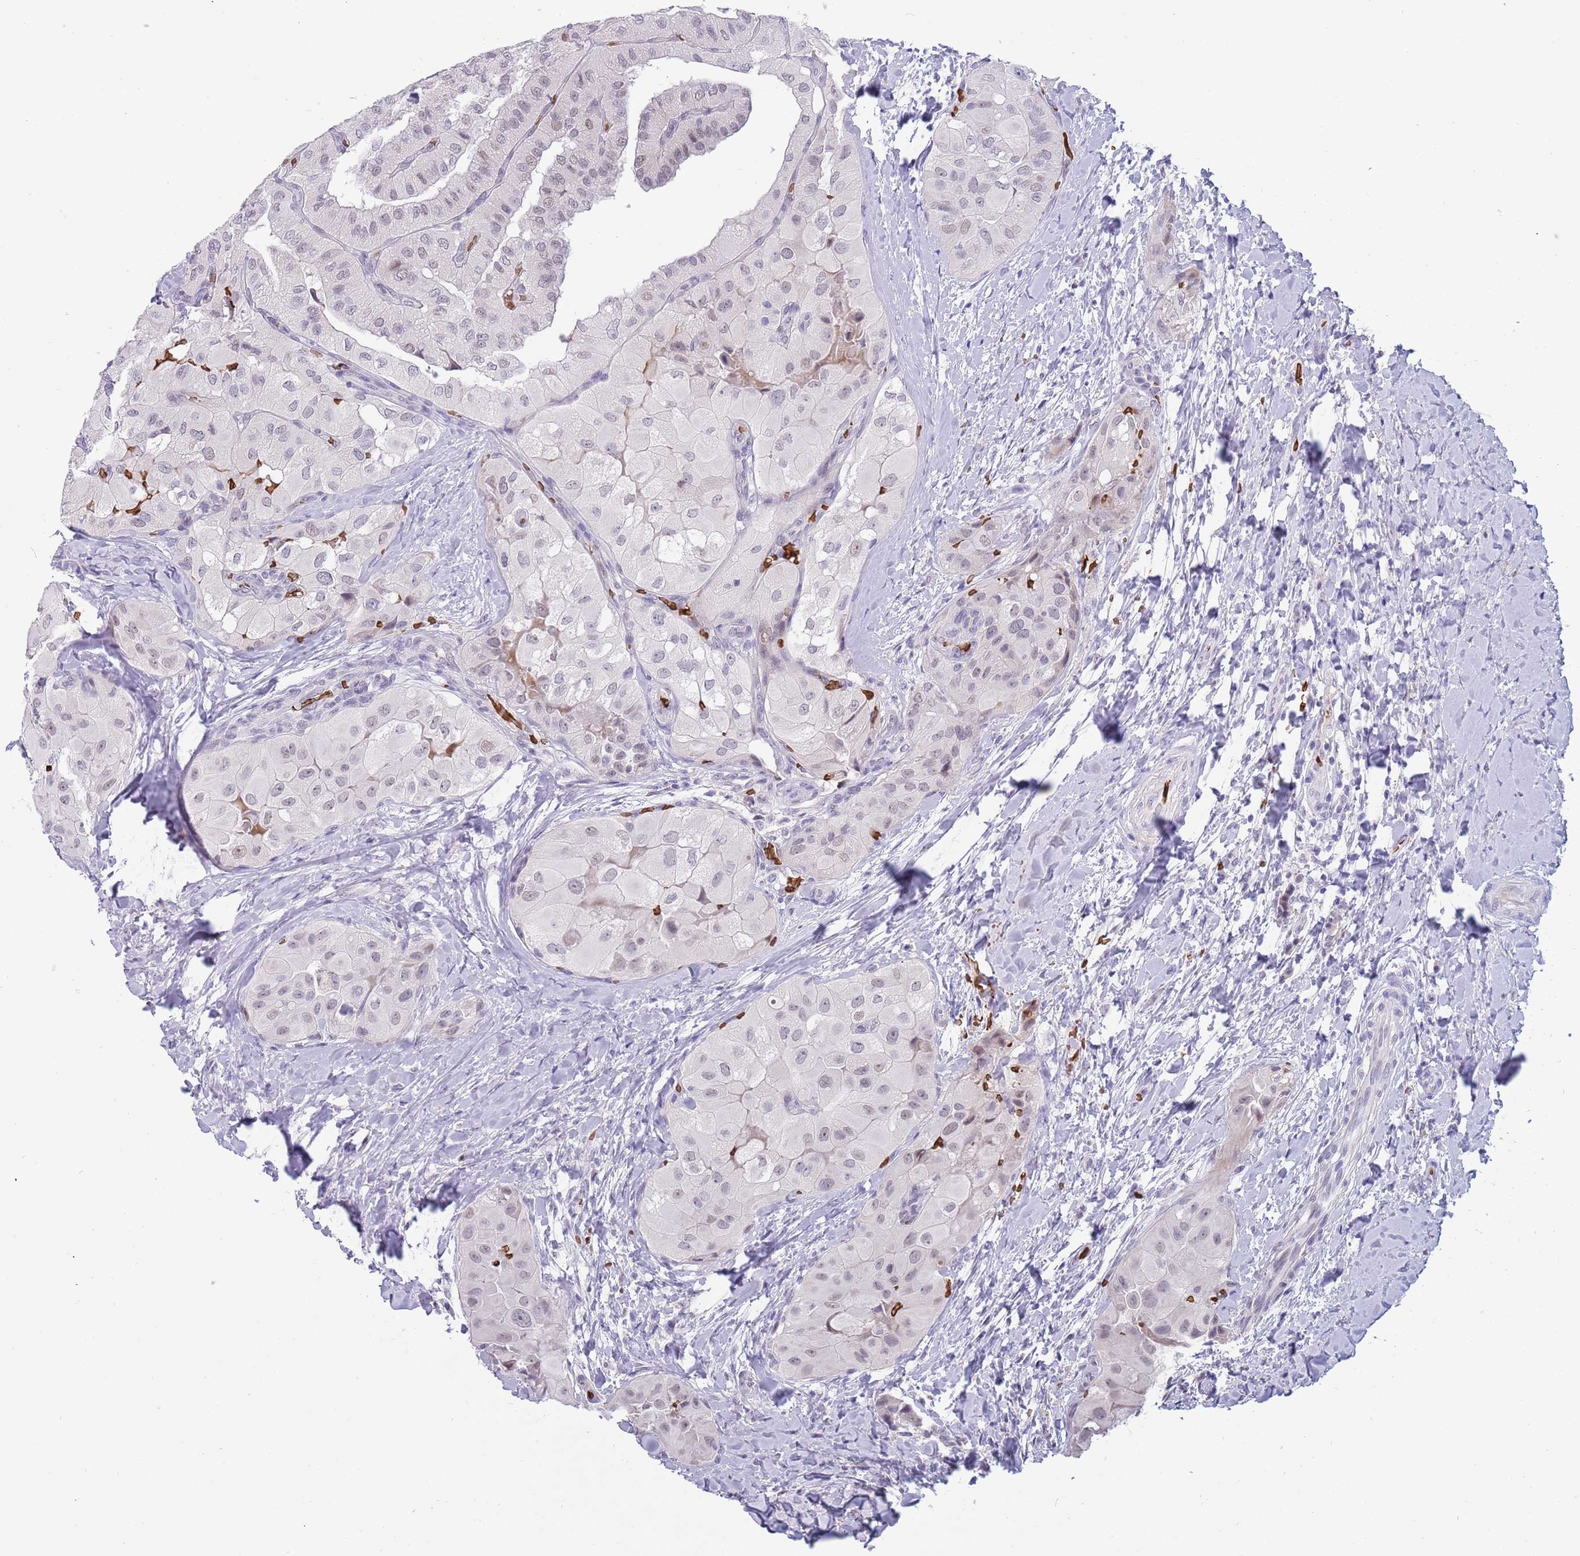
{"staining": {"intensity": "weak", "quantity": "25%-75%", "location": "nuclear"}, "tissue": "thyroid cancer", "cell_type": "Tumor cells", "image_type": "cancer", "snomed": [{"axis": "morphology", "description": "Normal tissue, NOS"}, {"axis": "morphology", "description": "Papillary adenocarcinoma, NOS"}, {"axis": "topography", "description": "Thyroid gland"}], "caption": "Immunohistochemical staining of papillary adenocarcinoma (thyroid) demonstrates low levels of weak nuclear protein staining in about 25%-75% of tumor cells. (Stains: DAB (3,3'-diaminobenzidine) in brown, nuclei in blue, Microscopy: brightfield microscopy at high magnification).", "gene": "LYPD6B", "patient": {"sex": "female", "age": 59}}